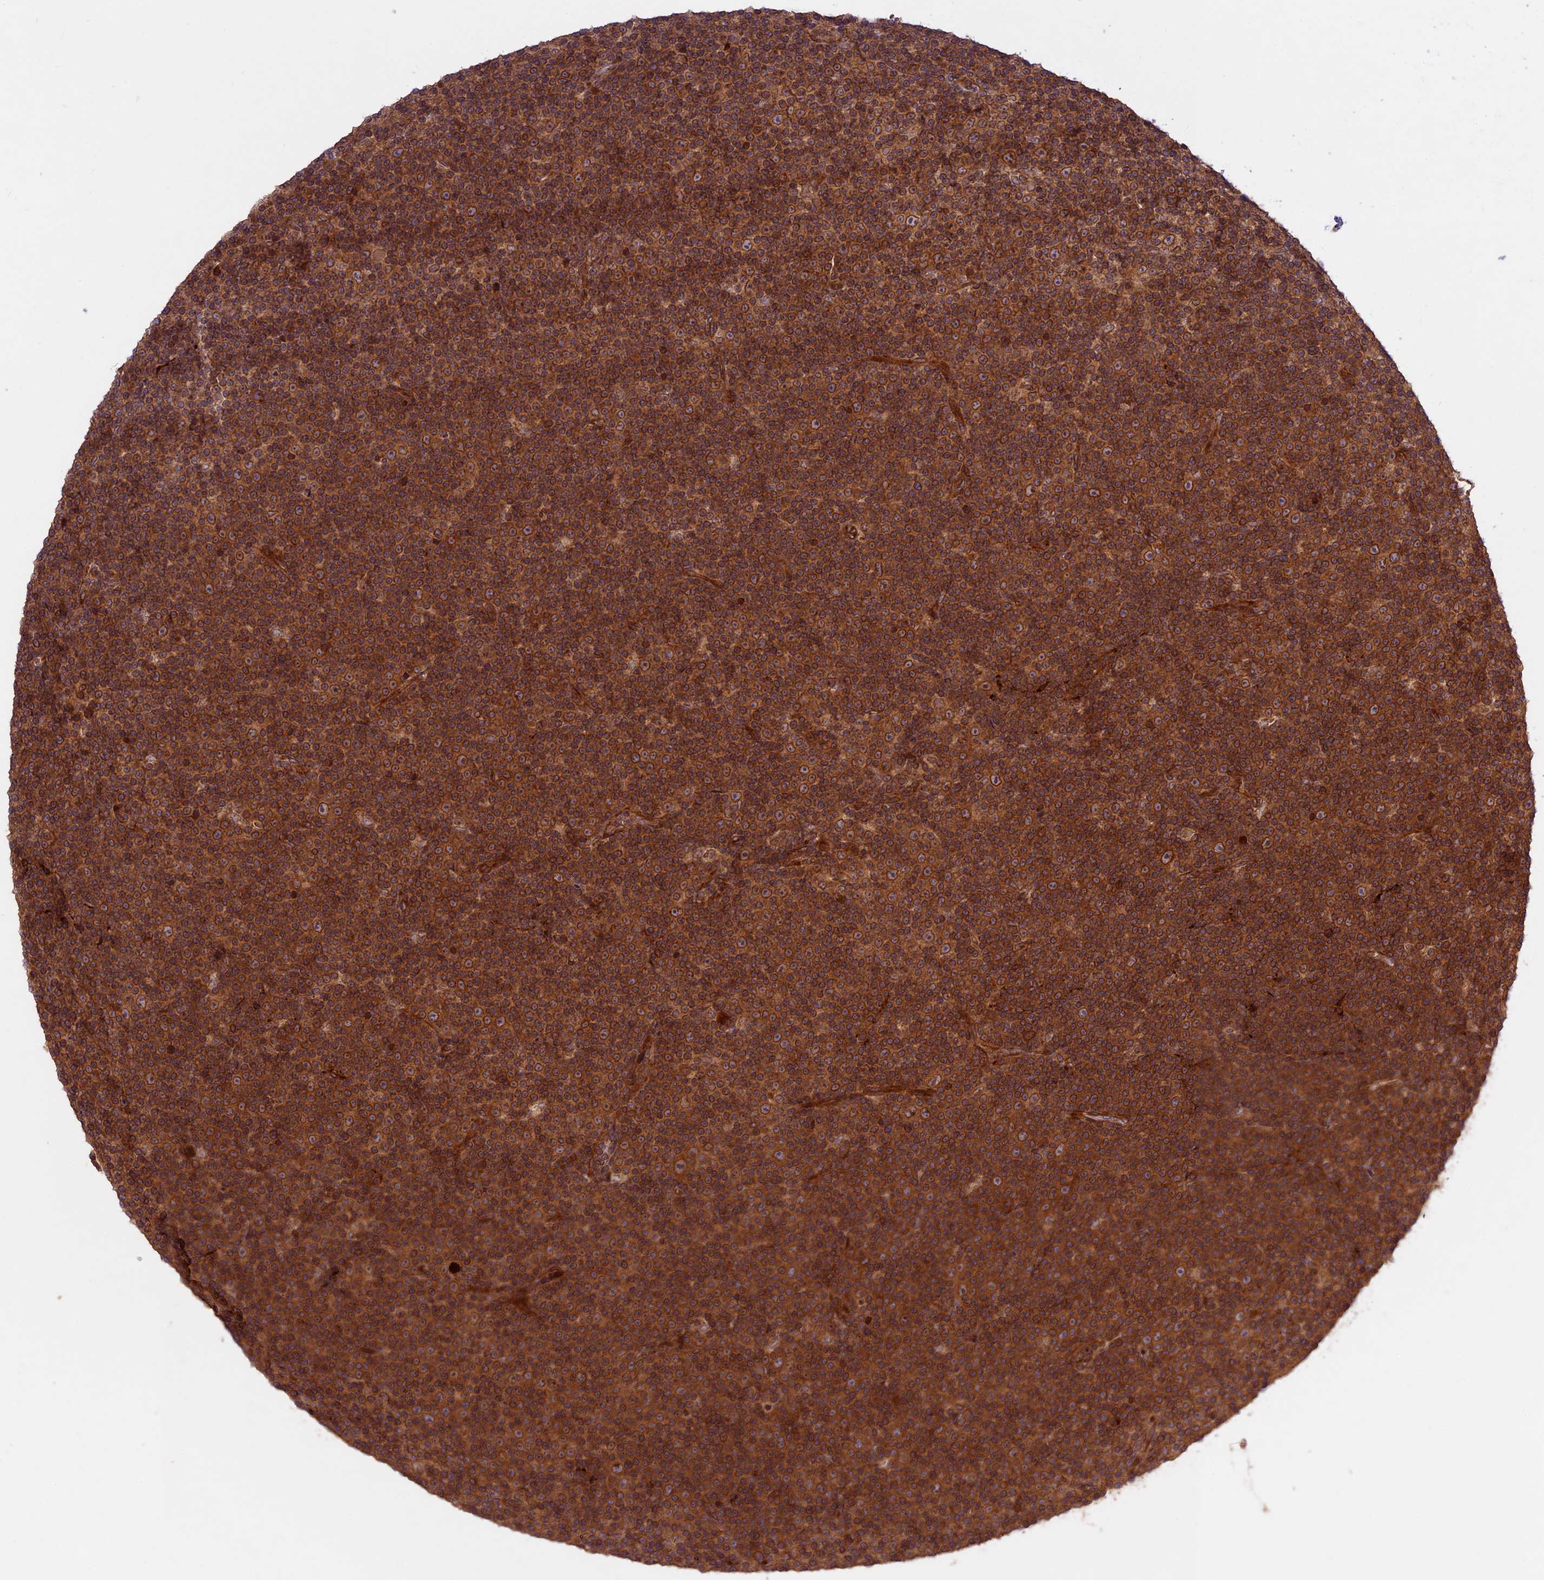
{"staining": {"intensity": "strong", "quantity": ">75%", "location": "cytoplasmic/membranous"}, "tissue": "lymphoma", "cell_type": "Tumor cells", "image_type": "cancer", "snomed": [{"axis": "morphology", "description": "Malignant lymphoma, non-Hodgkin's type, Low grade"}, {"axis": "topography", "description": "Lymph node"}], "caption": "Immunohistochemistry (IHC) photomicrograph of neoplastic tissue: human lymphoma stained using immunohistochemistry displays high levels of strong protein expression localized specifically in the cytoplasmic/membranous of tumor cells, appearing as a cytoplasmic/membranous brown color.", "gene": "DGKH", "patient": {"sex": "female", "age": 67}}